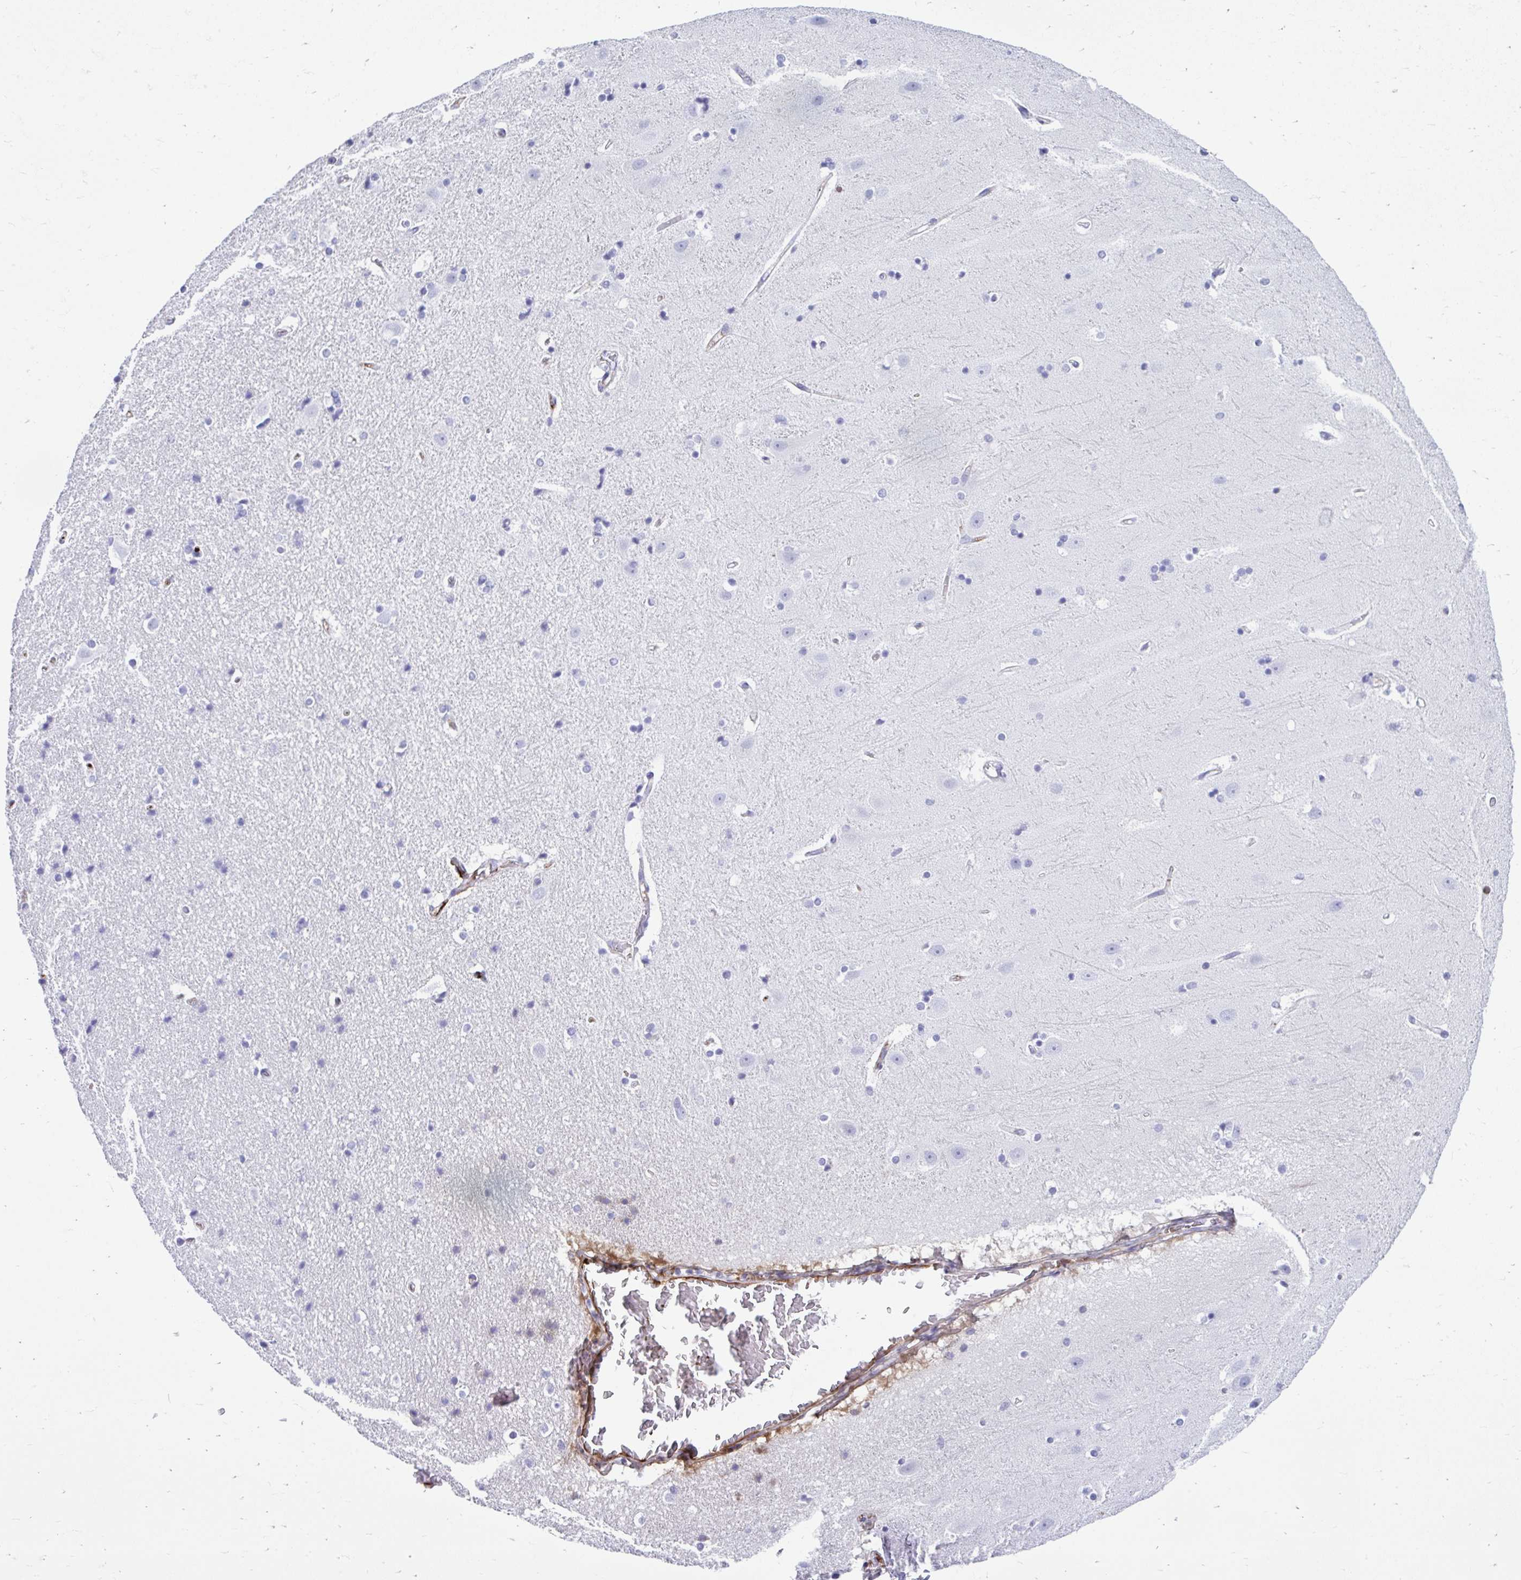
{"staining": {"intensity": "negative", "quantity": "none", "location": "none"}, "tissue": "hippocampus", "cell_type": "Glial cells", "image_type": "normal", "snomed": [{"axis": "morphology", "description": "Normal tissue, NOS"}, {"axis": "topography", "description": "Hippocampus"}], "caption": "IHC image of benign human hippocampus stained for a protein (brown), which reveals no positivity in glial cells. (Brightfield microscopy of DAB immunohistochemistry at high magnification).", "gene": "SMIM9", "patient": {"sex": "male", "age": 63}}